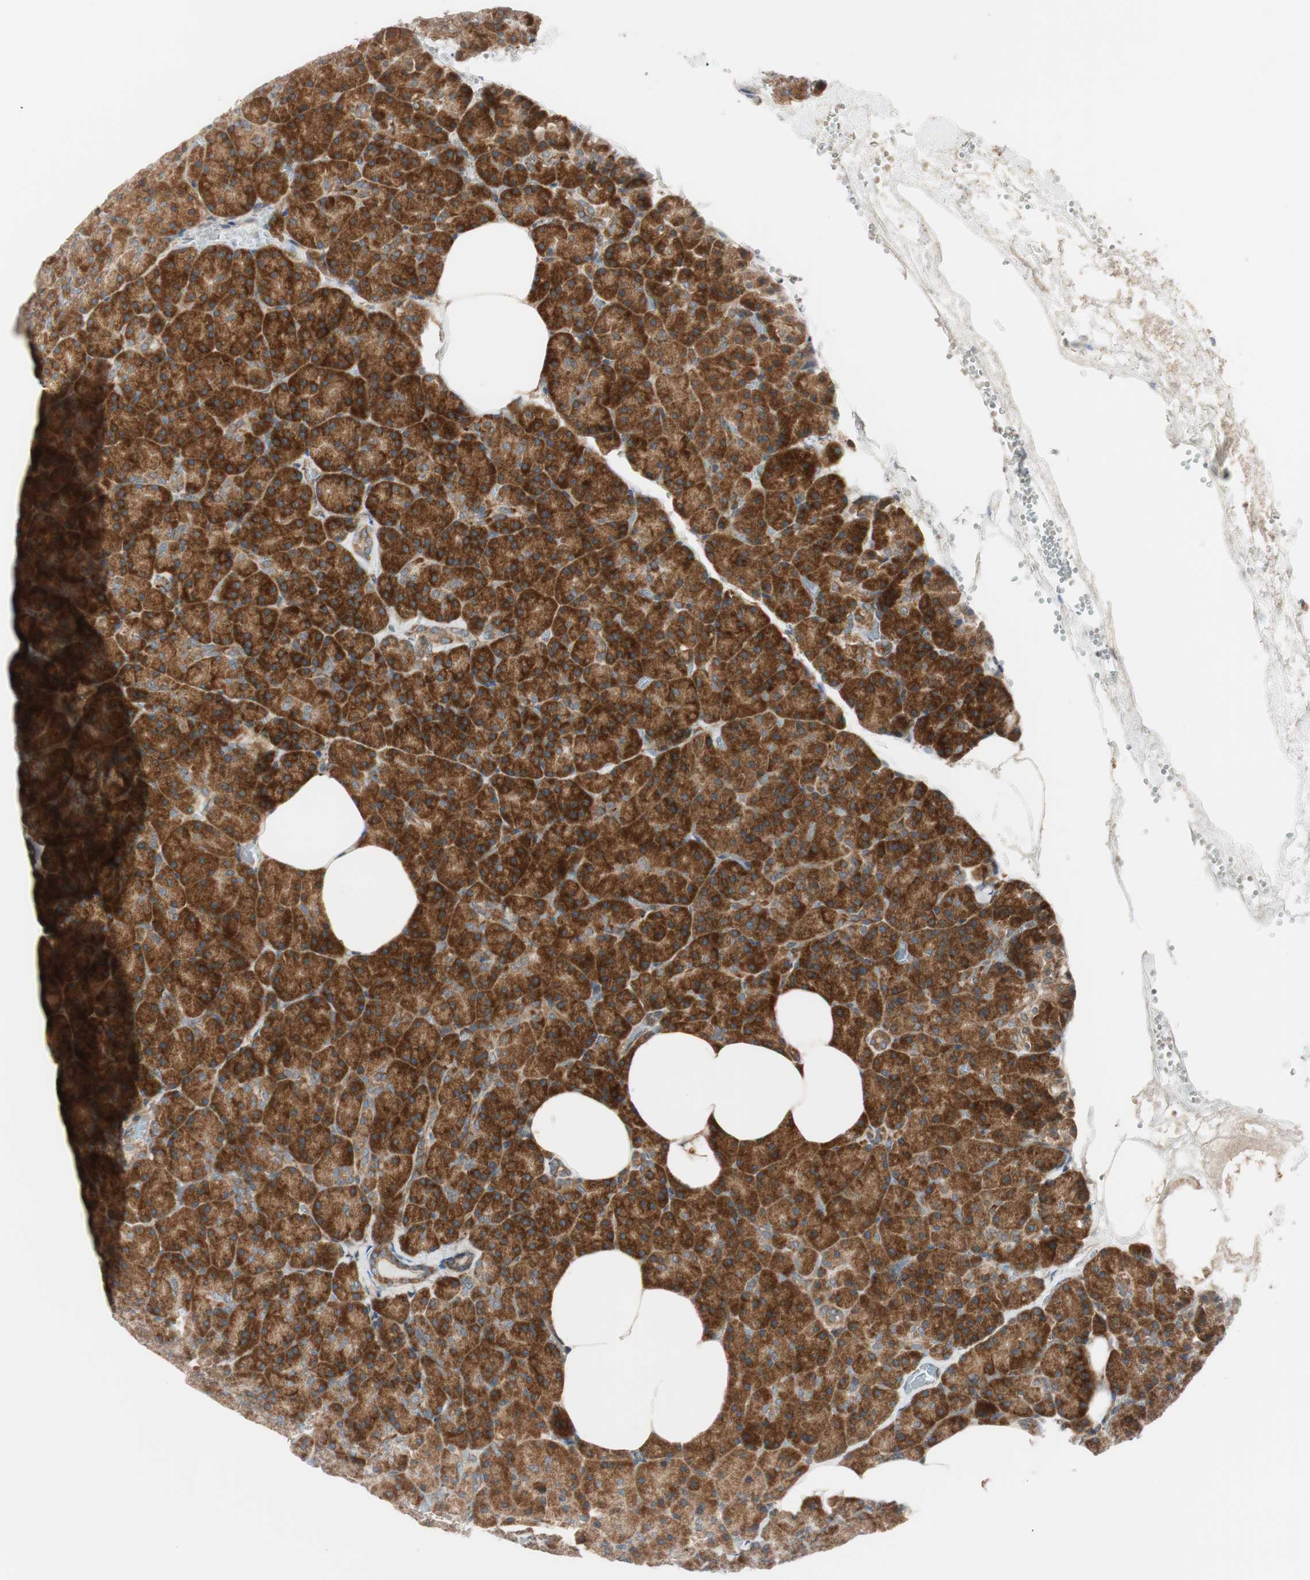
{"staining": {"intensity": "strong", "quantity": ">75%", "location": "cytoplasmic/membranous"}, "tissue": "pancreas", "cell_type": "Exocrine glandular cells", "image_type": "normal", "snomed": [{"axis": "morphology", "description": "Normal tissue, NOS"}, {"axis": "topography", "description": "Pancreas"}], "caption": "Immunohistochemical staining of benign human pancreas demonstrates high levels of strong cytoplasmic/membranous staining in about >75% of exocrine glandular cells.", "gene": "ABI1", "patient": {"sex": "female", "age": 35}}